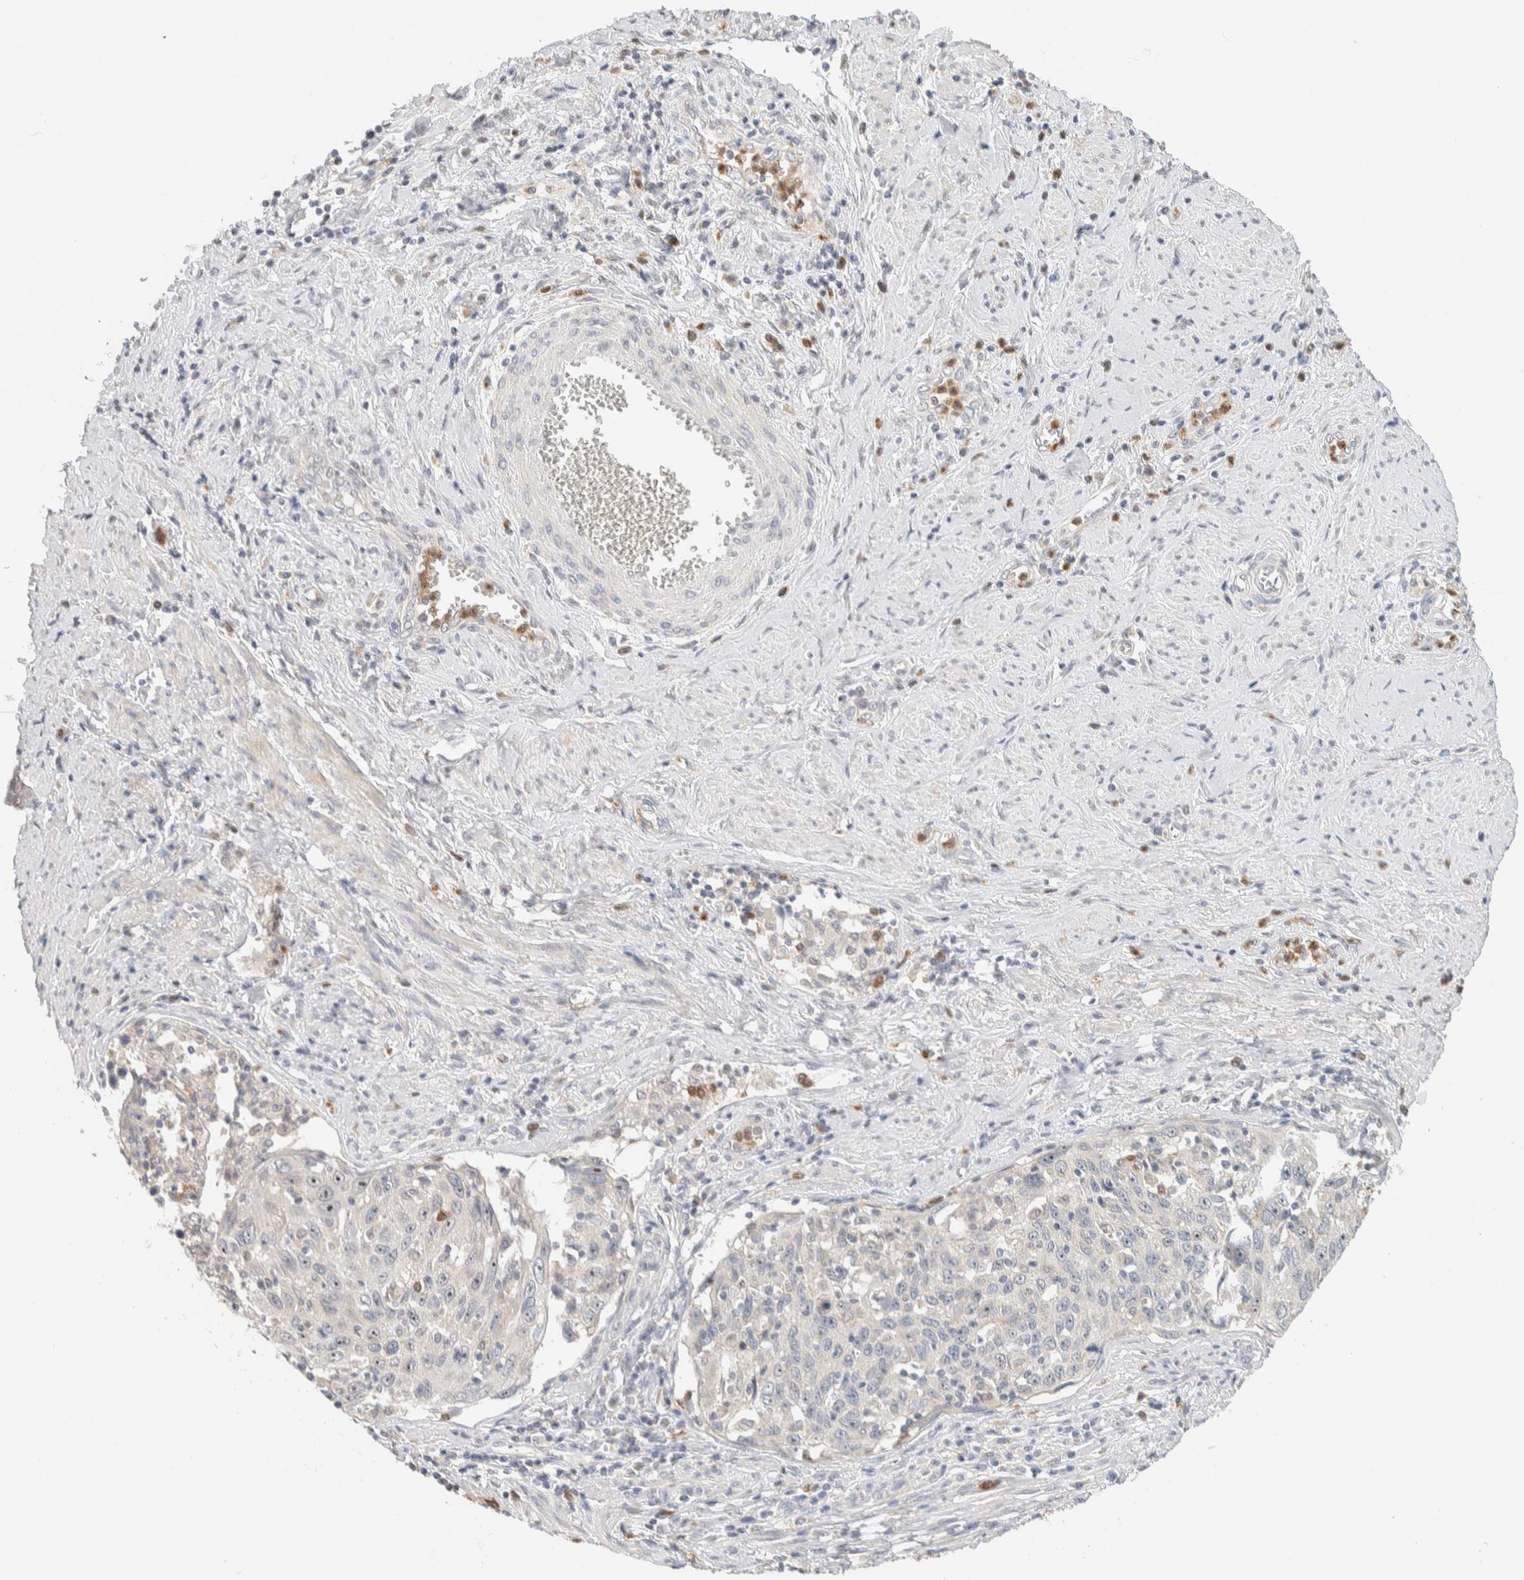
{"staining": {"intensity": "negative", "quantity": "none", "location": "none"}, "tissue": "cervical cancer", "cell_type": "Tumor cells", "image_type": "cancer", "snomed": [{"axis": "morphology", "description": "Squamous cell carcinoma, NOS"}, {"axis": "topography", "description": "Cervix"}], "caption": "A histopathology image of human cervical cancer (squamous cell carcinoma) is negative for staining in tumor cells.", "gene": "HDHD3", "patient": {"sex": "female", "age": 53}}